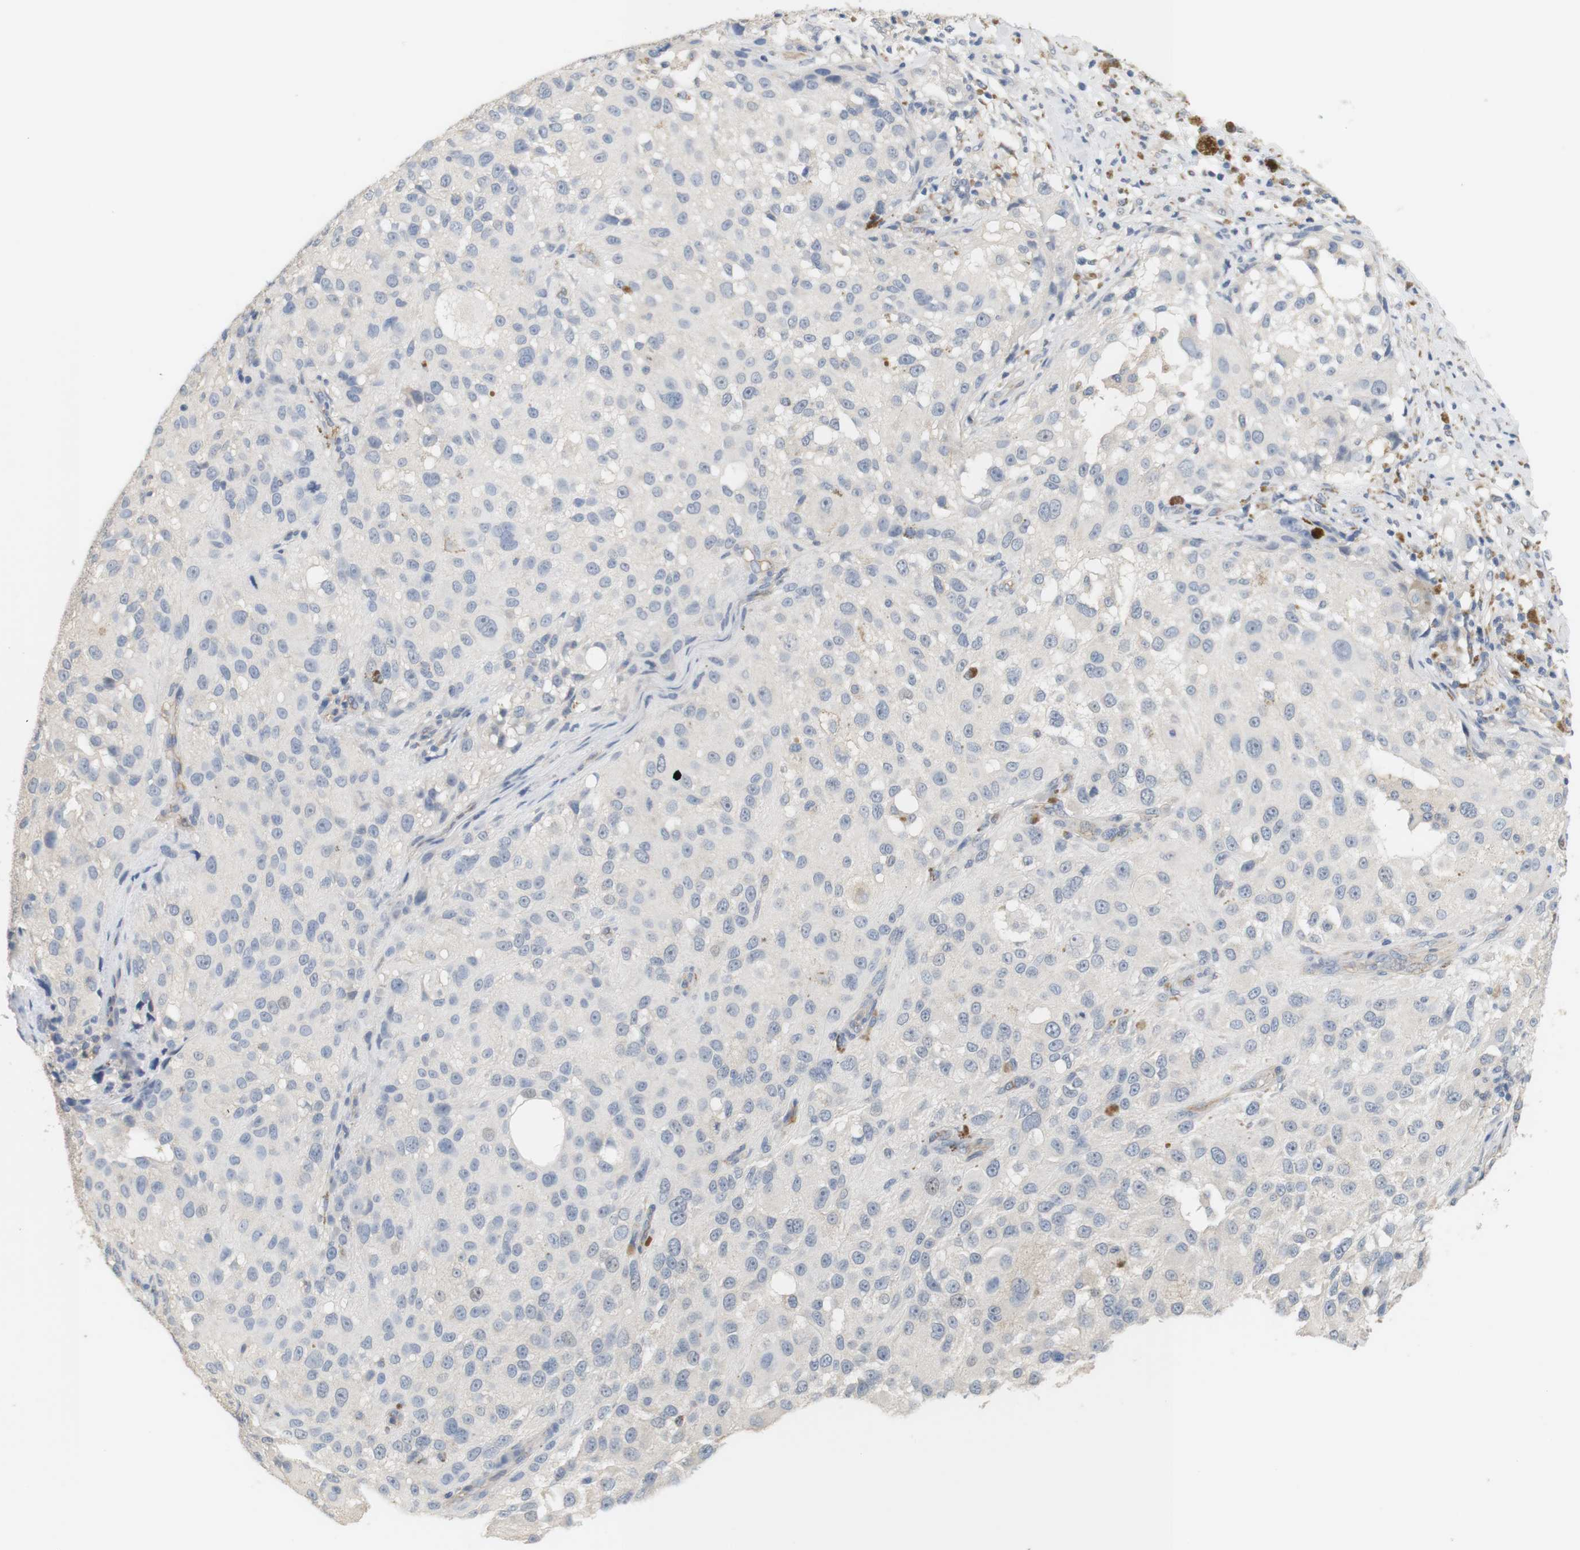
{"staining": {"intensity": "negative", "quantity": "none", "location": "none"}, "tissue": "melanoma", "cell_type": "Tumor cells", "image_type": "cancer", "snomed": [{"axis": "morphology", "description": "Necrosis, NOS"}, {"axis": "morphology", "description": "Malignant melanoma, NOS"}, {"axis": "topography", "description": "Skin"}], "caption": "High magnification brightfield microscopy of melanoma stained with DAB (brown) and counterstained with hematoxylin (blue): tumor cells show no significant positivity.", "gene": "OSR1", "patient": {"sex": "female", "age": 87}}